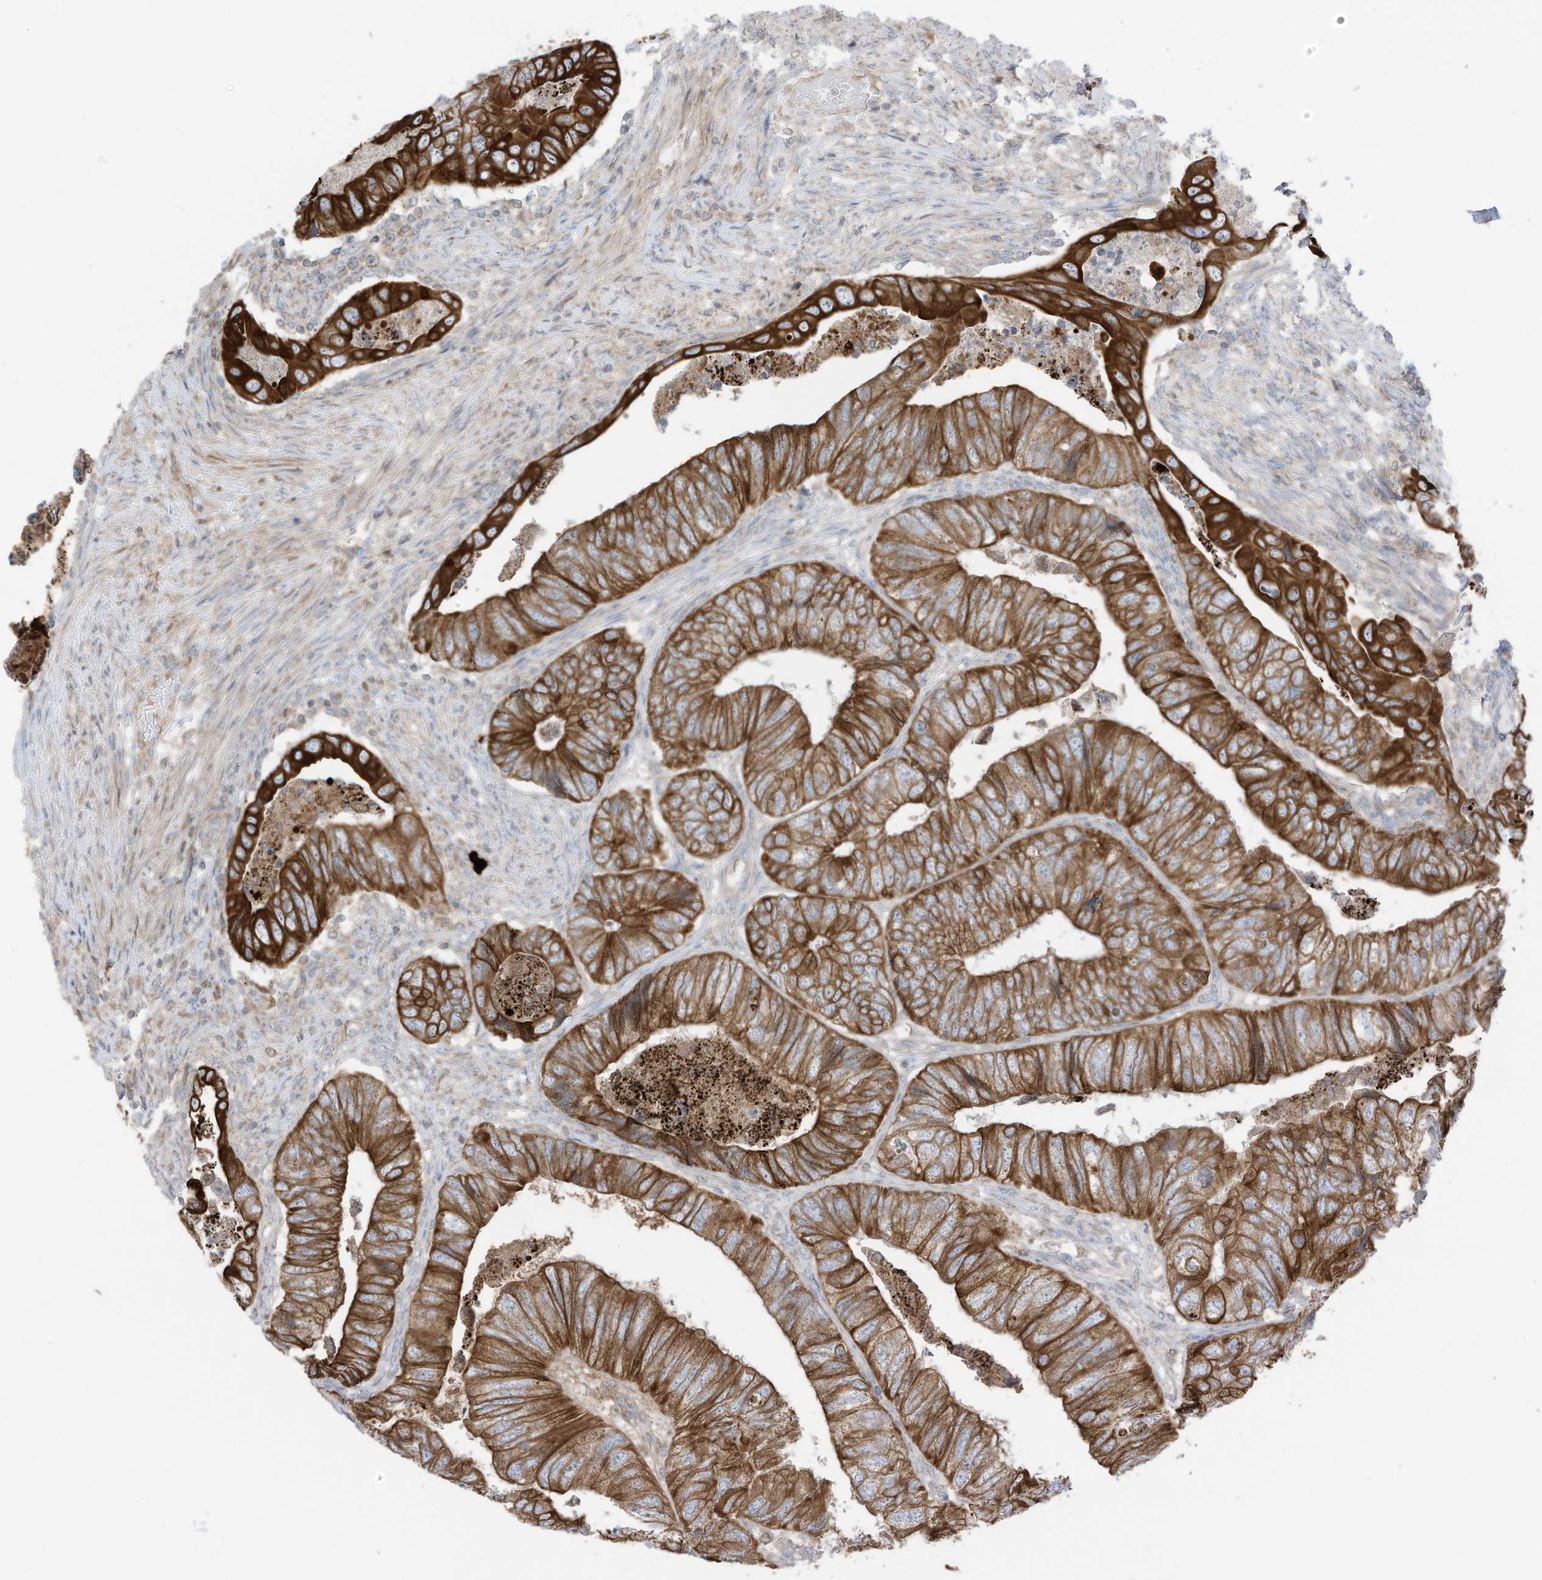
{"staining": {"intensity": "strong", "quantity": ">75%", "location": "cytoplasmic/membranous"}, "tissue": "colorectal cancer", "cell_type": "Tumor cells", "image_type": "cancer", "snomed": [{"axis": "morphology", "description": "Adenocarcinoma, NOS"}, {"axis": "topography", "description": "Rectum"}], "caption": "IHC of human adenocarcinoma (colorectal) shows high levels of strong cytoplasmic/membranous staining in about >75% of tumor cells. (DAB = brown stain, brightfield microscopy at high magnification).", "gene": "CGAS", "patient": {"sex": "male", "age": 63}}